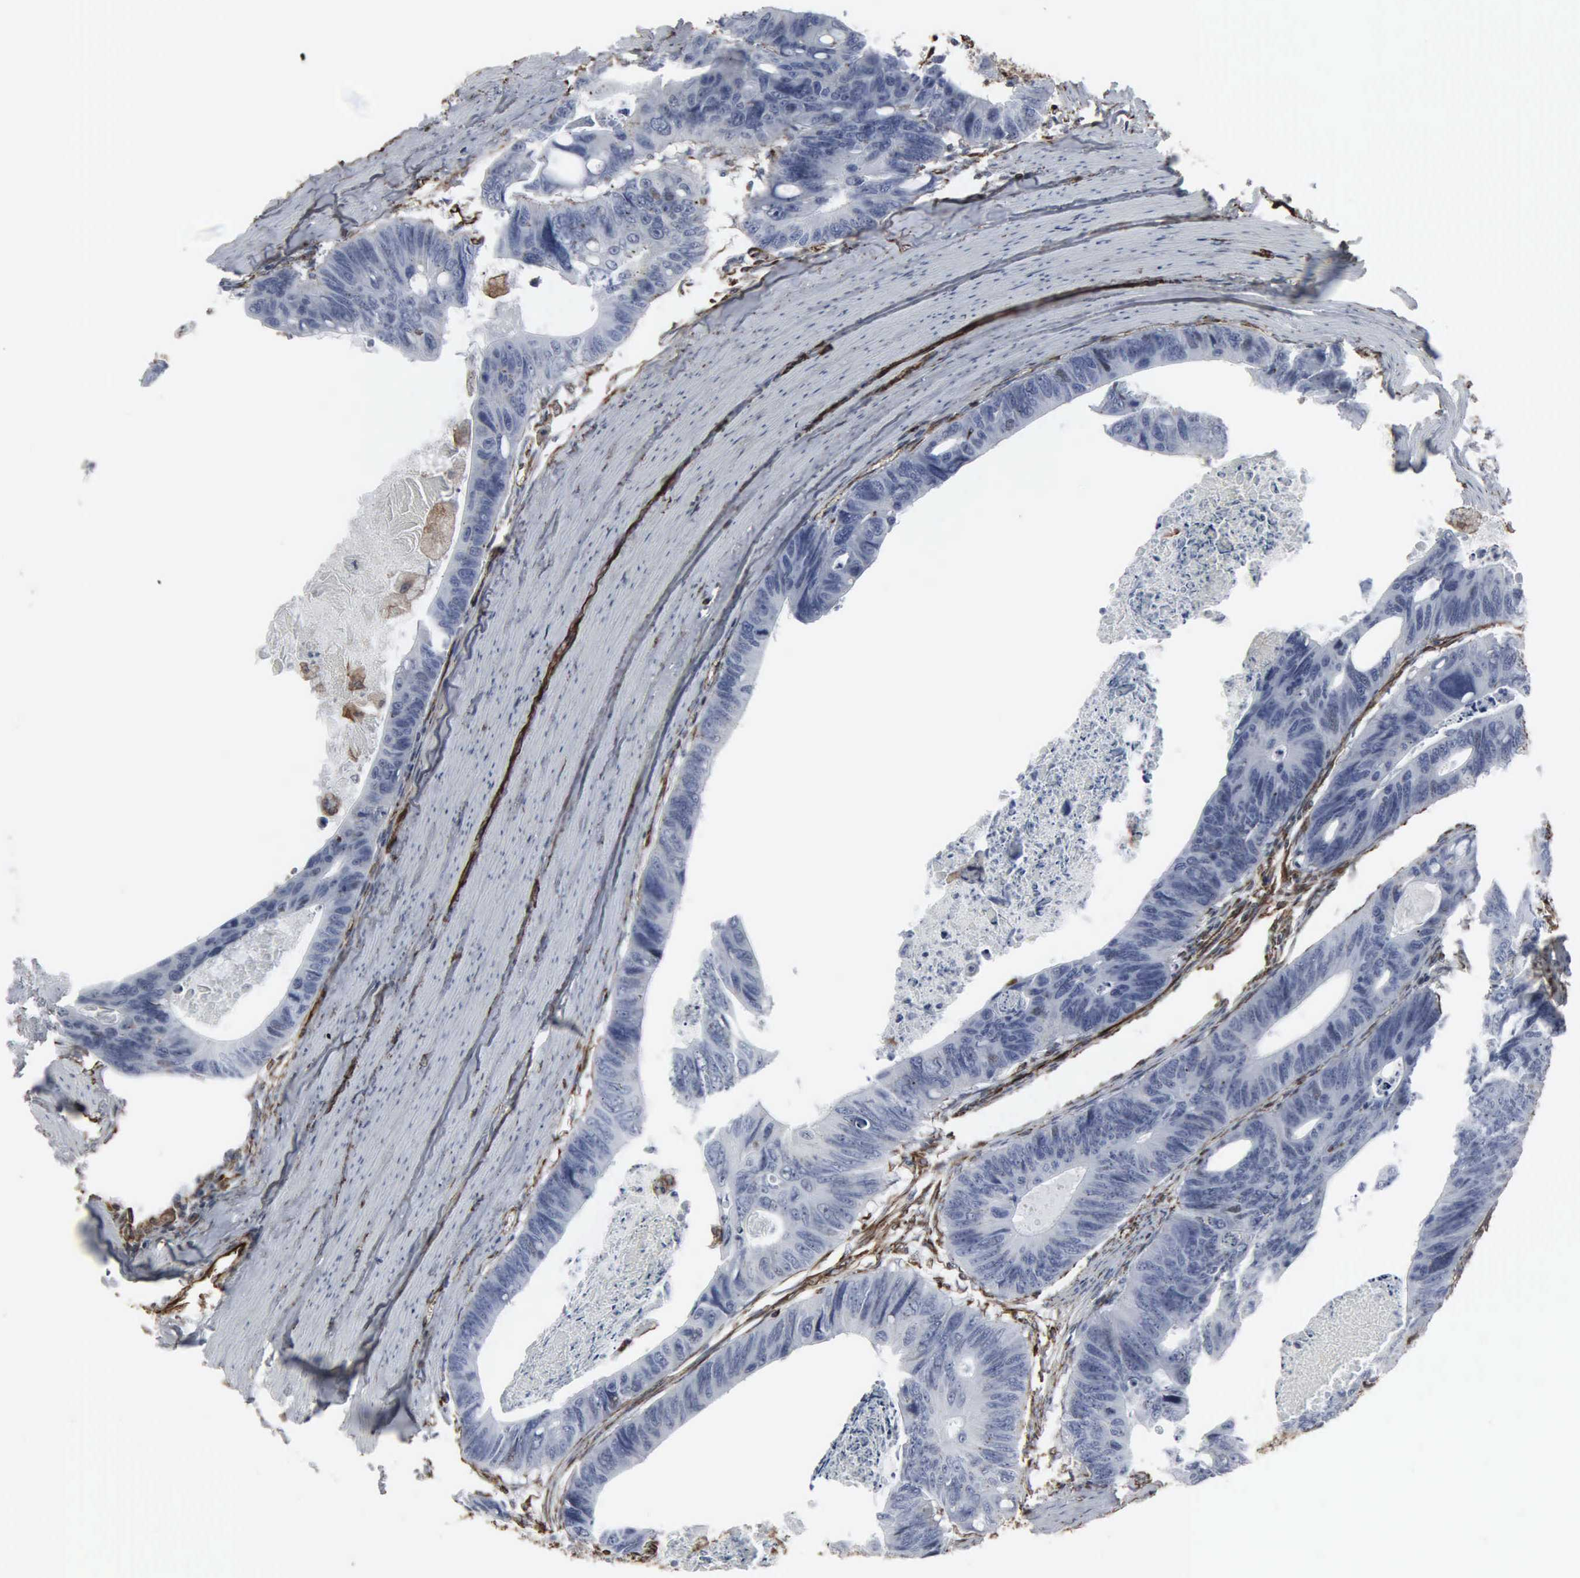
{"staining": {"intensity": "negative", "quantity": "none", "location": "none"}, "tissue": "colorectal cancer", "cell_type": "Tumor cells", "image_type": "cancer", "snomed": [{"axis": "morphology", "description": "Adenocarcinoma, NOS"}, {"axis": "topography", "description": "Colon"}], "caption": "This is a image of immunohistochemistry staining of adenocarcinoma (colorectal), which shows no positivity in tumor cells. The staining was performed using DAB to visualize the protein expression in brown, while the nuclei were stained in blue with hematoxylin (Magnification: 20x).", "gene": "CCNE1", "patient": {"sex": "female", "age": 55}}